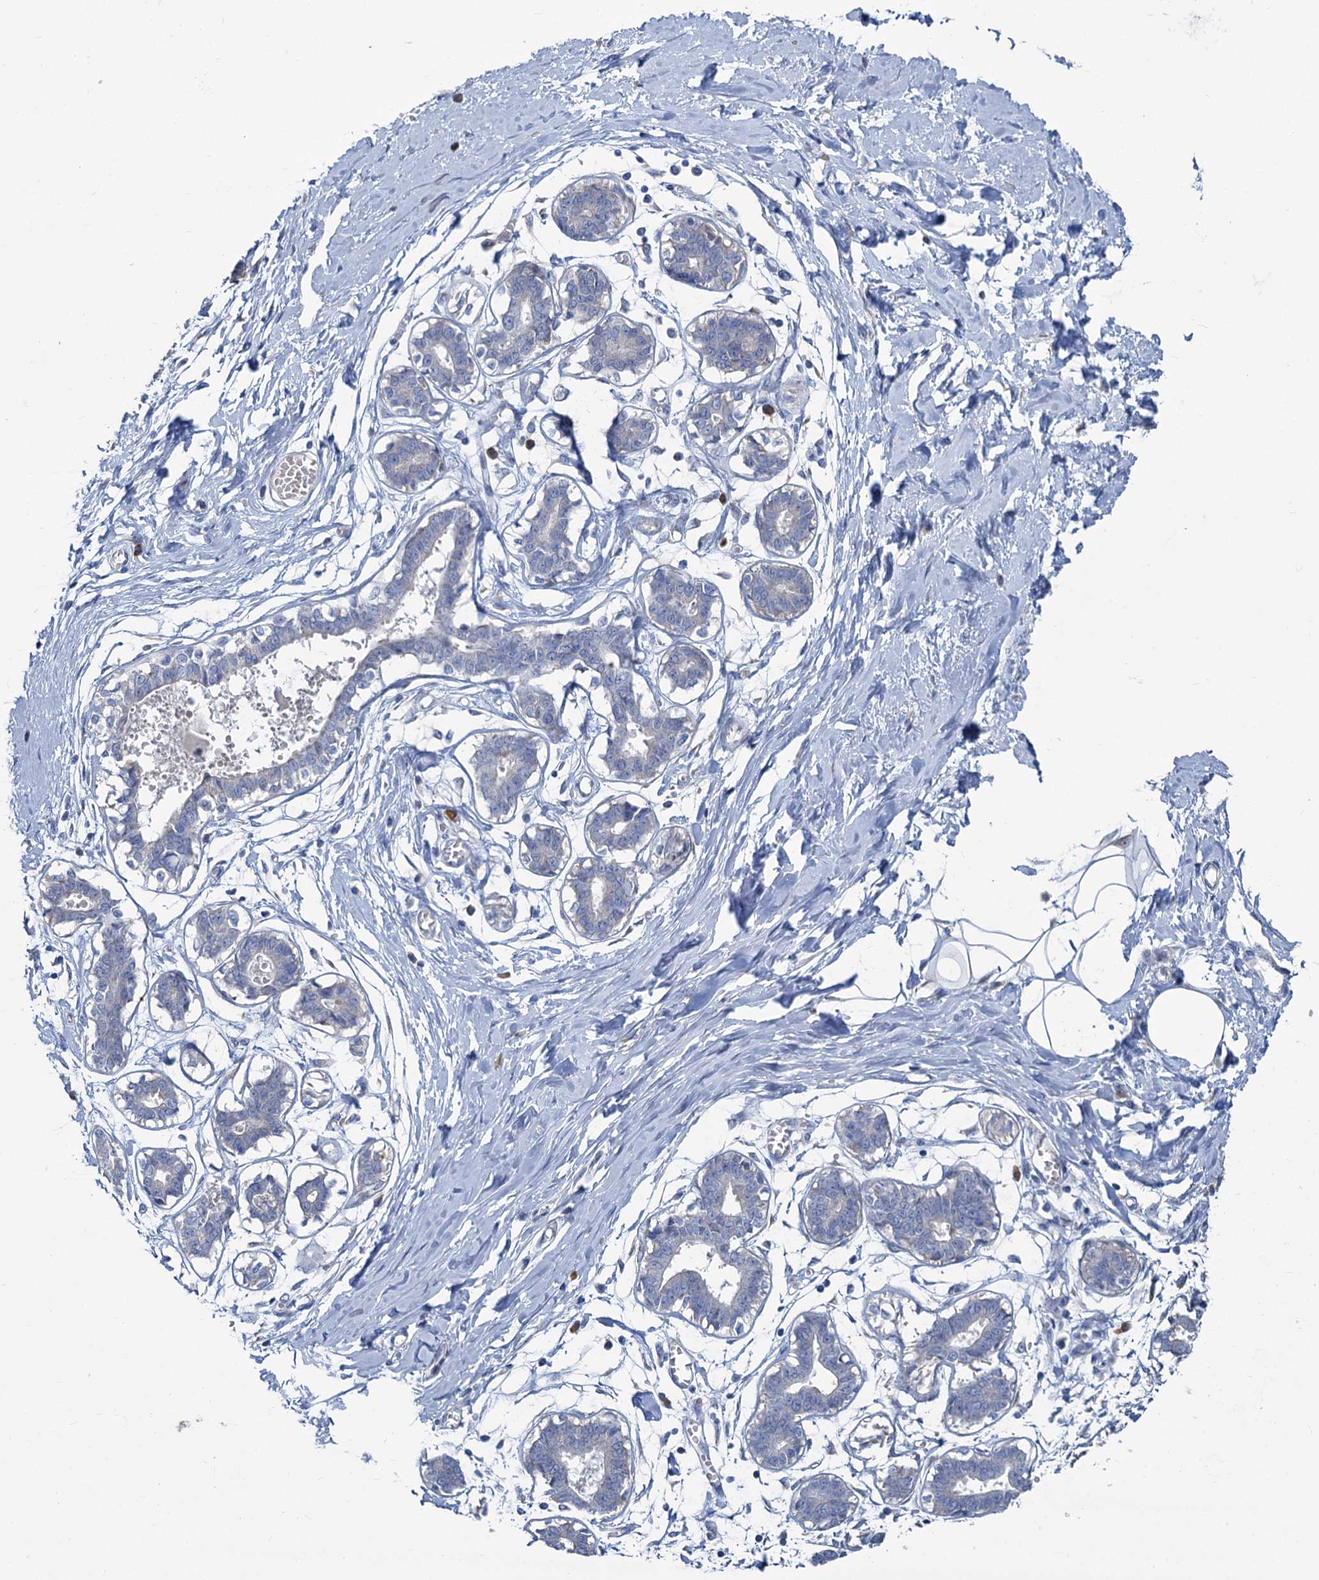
{"staining": {"intensity": "negative", "quantity": "none", "location": "none"}, "tissue": "breast", "cell_type": "Adipocytes", "image_type": "normal", "snomed": [{"axis": "morphology", "description": "Normal tissue, NOS"}, {"axis": "topography", "description": "Breast"}], "caption": "Immunohistochemistry (IHC) image of benign breast stained for a protein (brown), which demonstrates no staining in adipocytes. (IHC, brightfield microscopy, high magnification).", "gene": "PRSS35", "patient": {"sex": "female", "age": 27}}